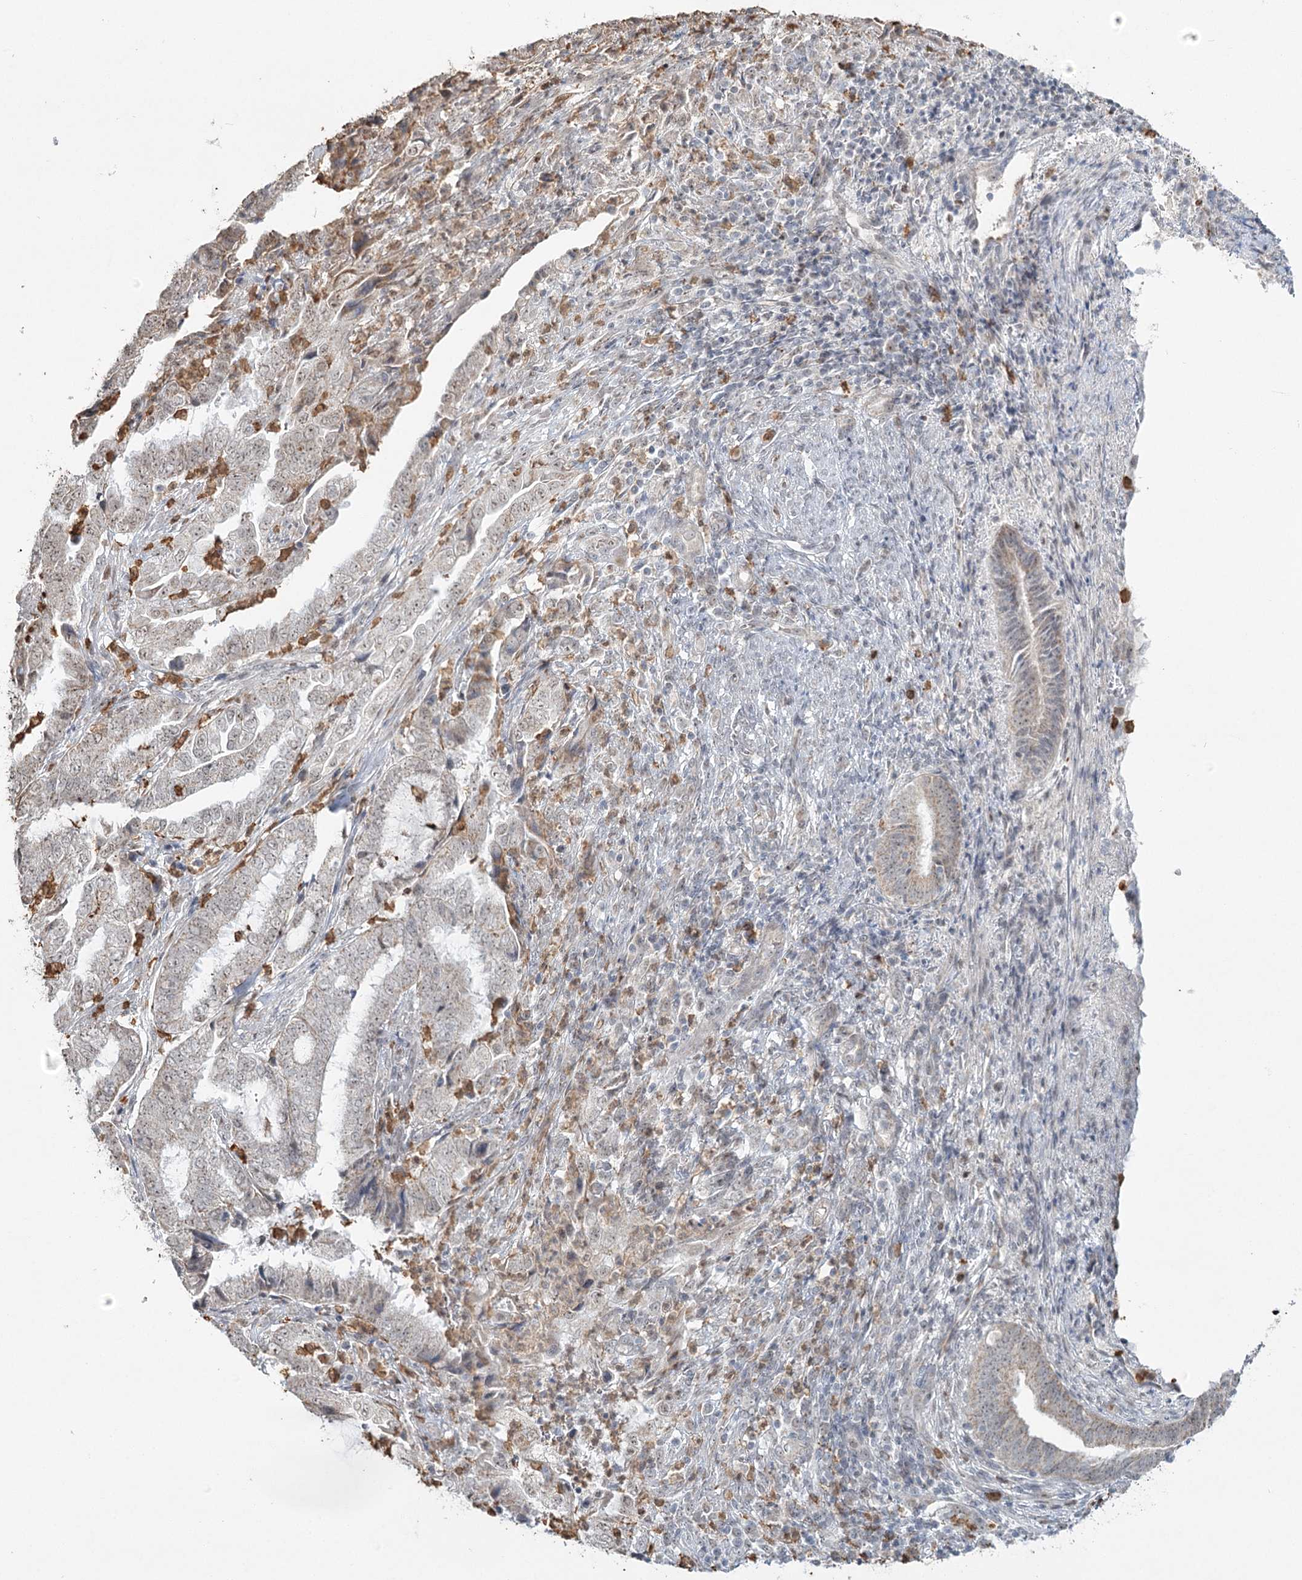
{"staining": {"intensity": "weak", "quantity": "<25%", "location": "nuclear"}, "tissue": "endometrial cancer", "cell_type": "Tumor cells", "image_type": "cancer", "snomed": [{"axis": "morphology", "description": "Adenocarcinoma, NOS"}, {"axis": "topography", "description": "Endometrium"}], "caption": "Immunohistochemistry (IHC) of adenocarcinoma (endometrial) displays no positivity in tumor cells. (Immunohistochemistry, brightfield microscopy, high magnification).", "gene": "ATAD1", "patient": {"sex": "female", "age": 51}}